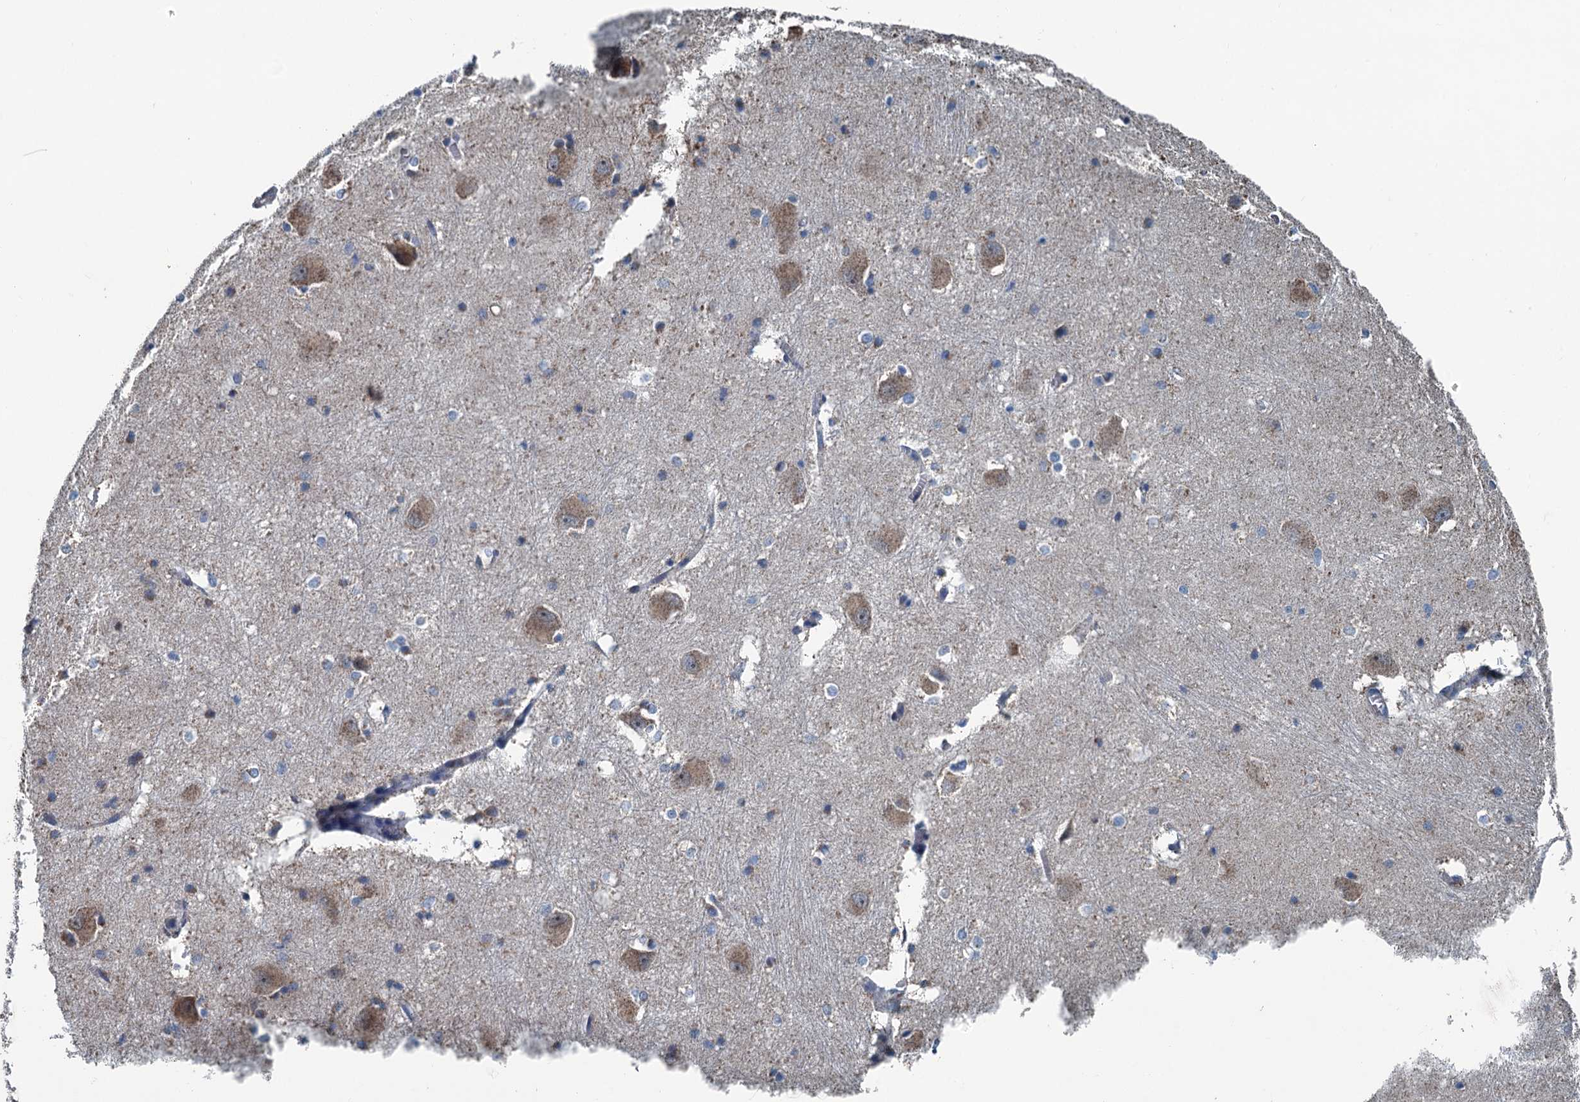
{"staining": {"intensity": "negative", "quantity": "none", "location": "none"}, "tissue": "caudate", "cell_type": "Glial cells", "image_type": "normal", "snomed": [{"axis": "morphology", "description": "Normal tissue, NOS"}, {"axis": "topography", "description": "Lateral ventricle wall"}], "caption": "Micrograph shows no significant protein positivity in glial cells of normal caudate. (Immunohistochemistry, brightfield microscopy, high magnification).", "gene": "TRPT1", "patient": {"sex": "male", "age": 37}}